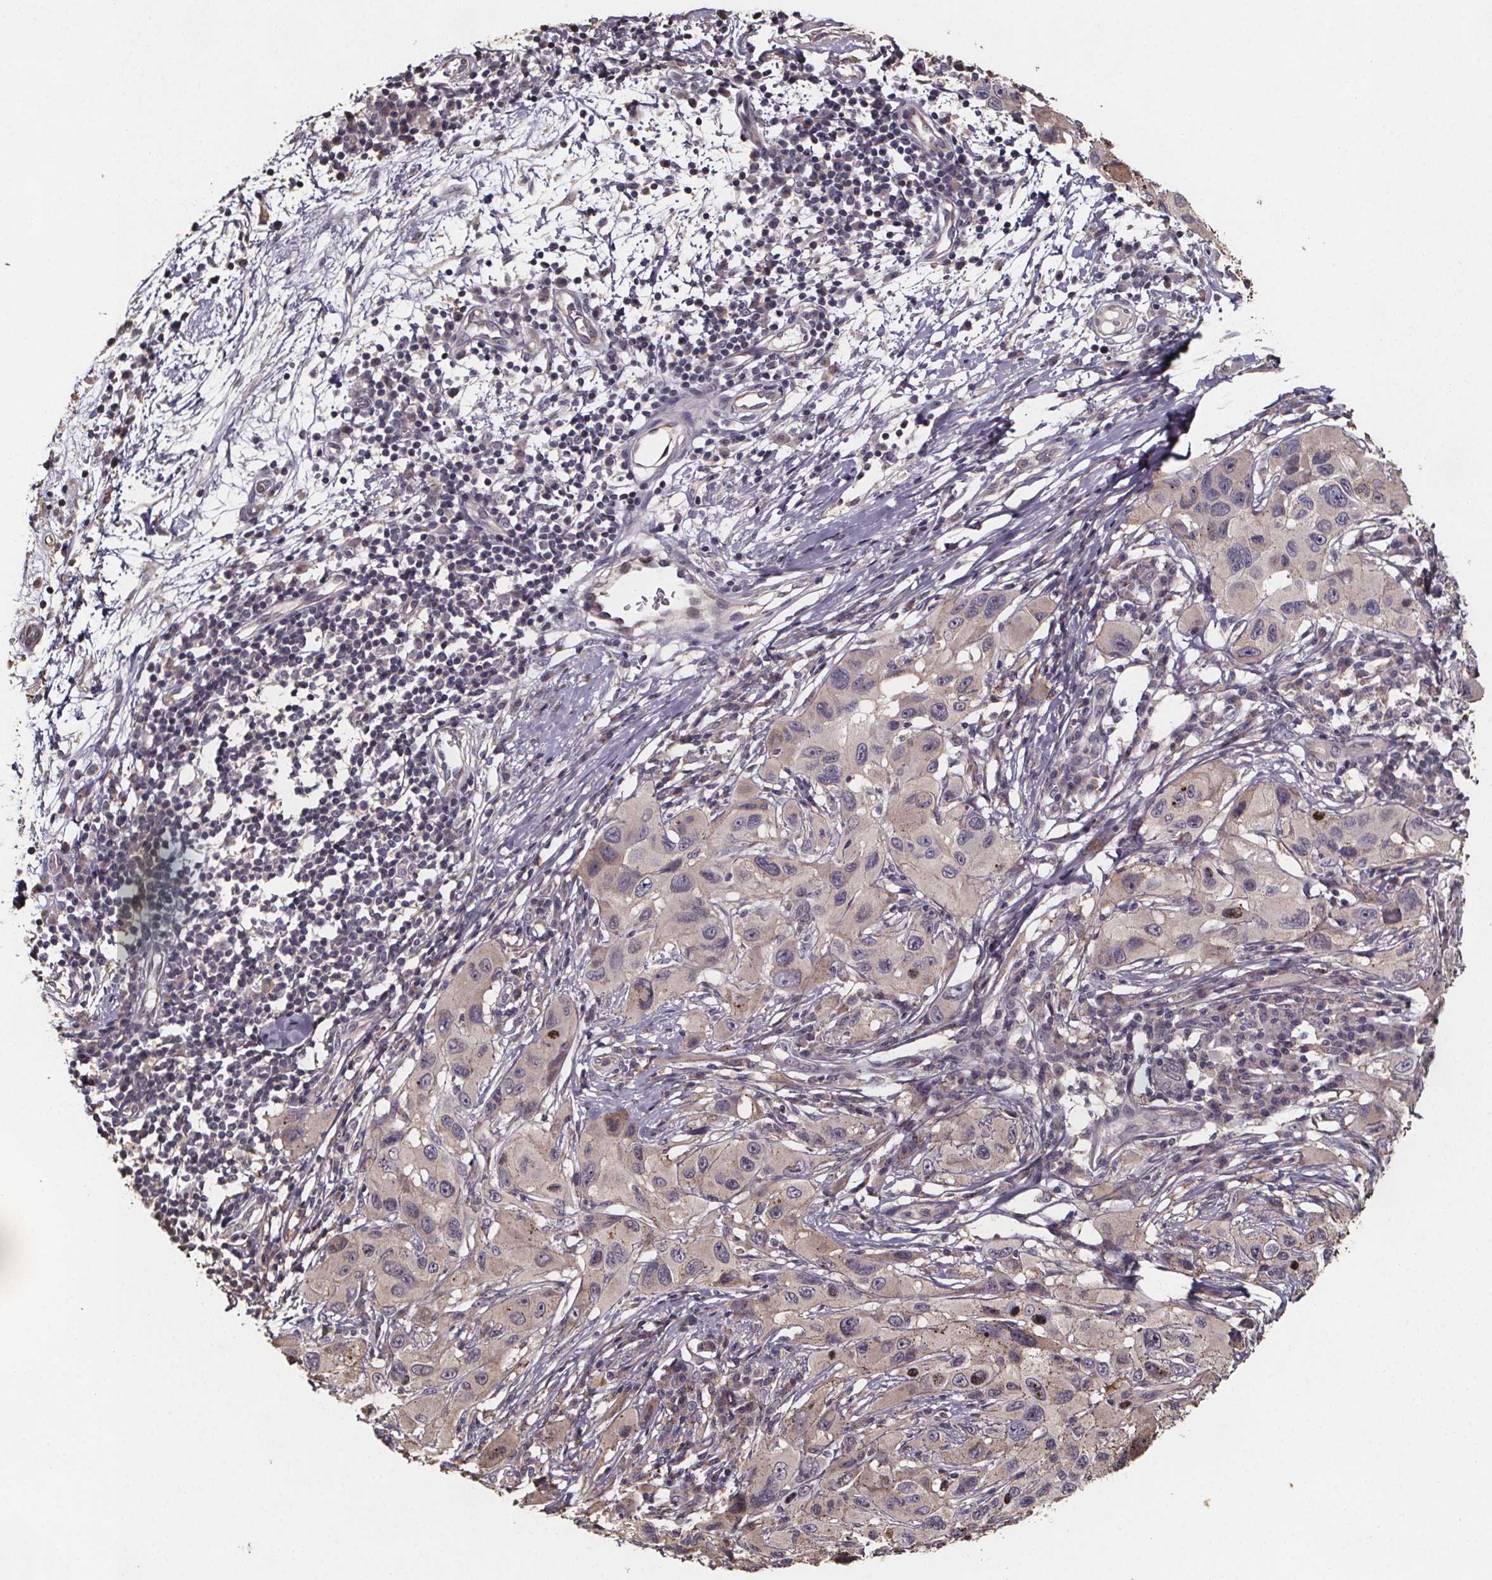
{"staining": {"intensity": "moderate", "quantity": "25%-75%", "location": "cytoplasmic/membranous"}, "tissue": "melanoma", "cell_type": "Tumor cells", "image_type": "cancer", "snomed": [{"axis": "morphology", "description": "Malignant melanoma, NOS"}, {"axis": "topography", "description": "Skin"}], "caption": "Malignant melanoma stained with immunohistochemistry (IHC) reveals moderate cytoplasmic/membranous staining in about 25%-75% of tumor cells. The staining was performed using DAB, with brown indicating positive protein expression. Nuclei are stained blue with hematoxylin.", "gene": "ZNF879", "patient": {"sex": "male", "age": 53}}